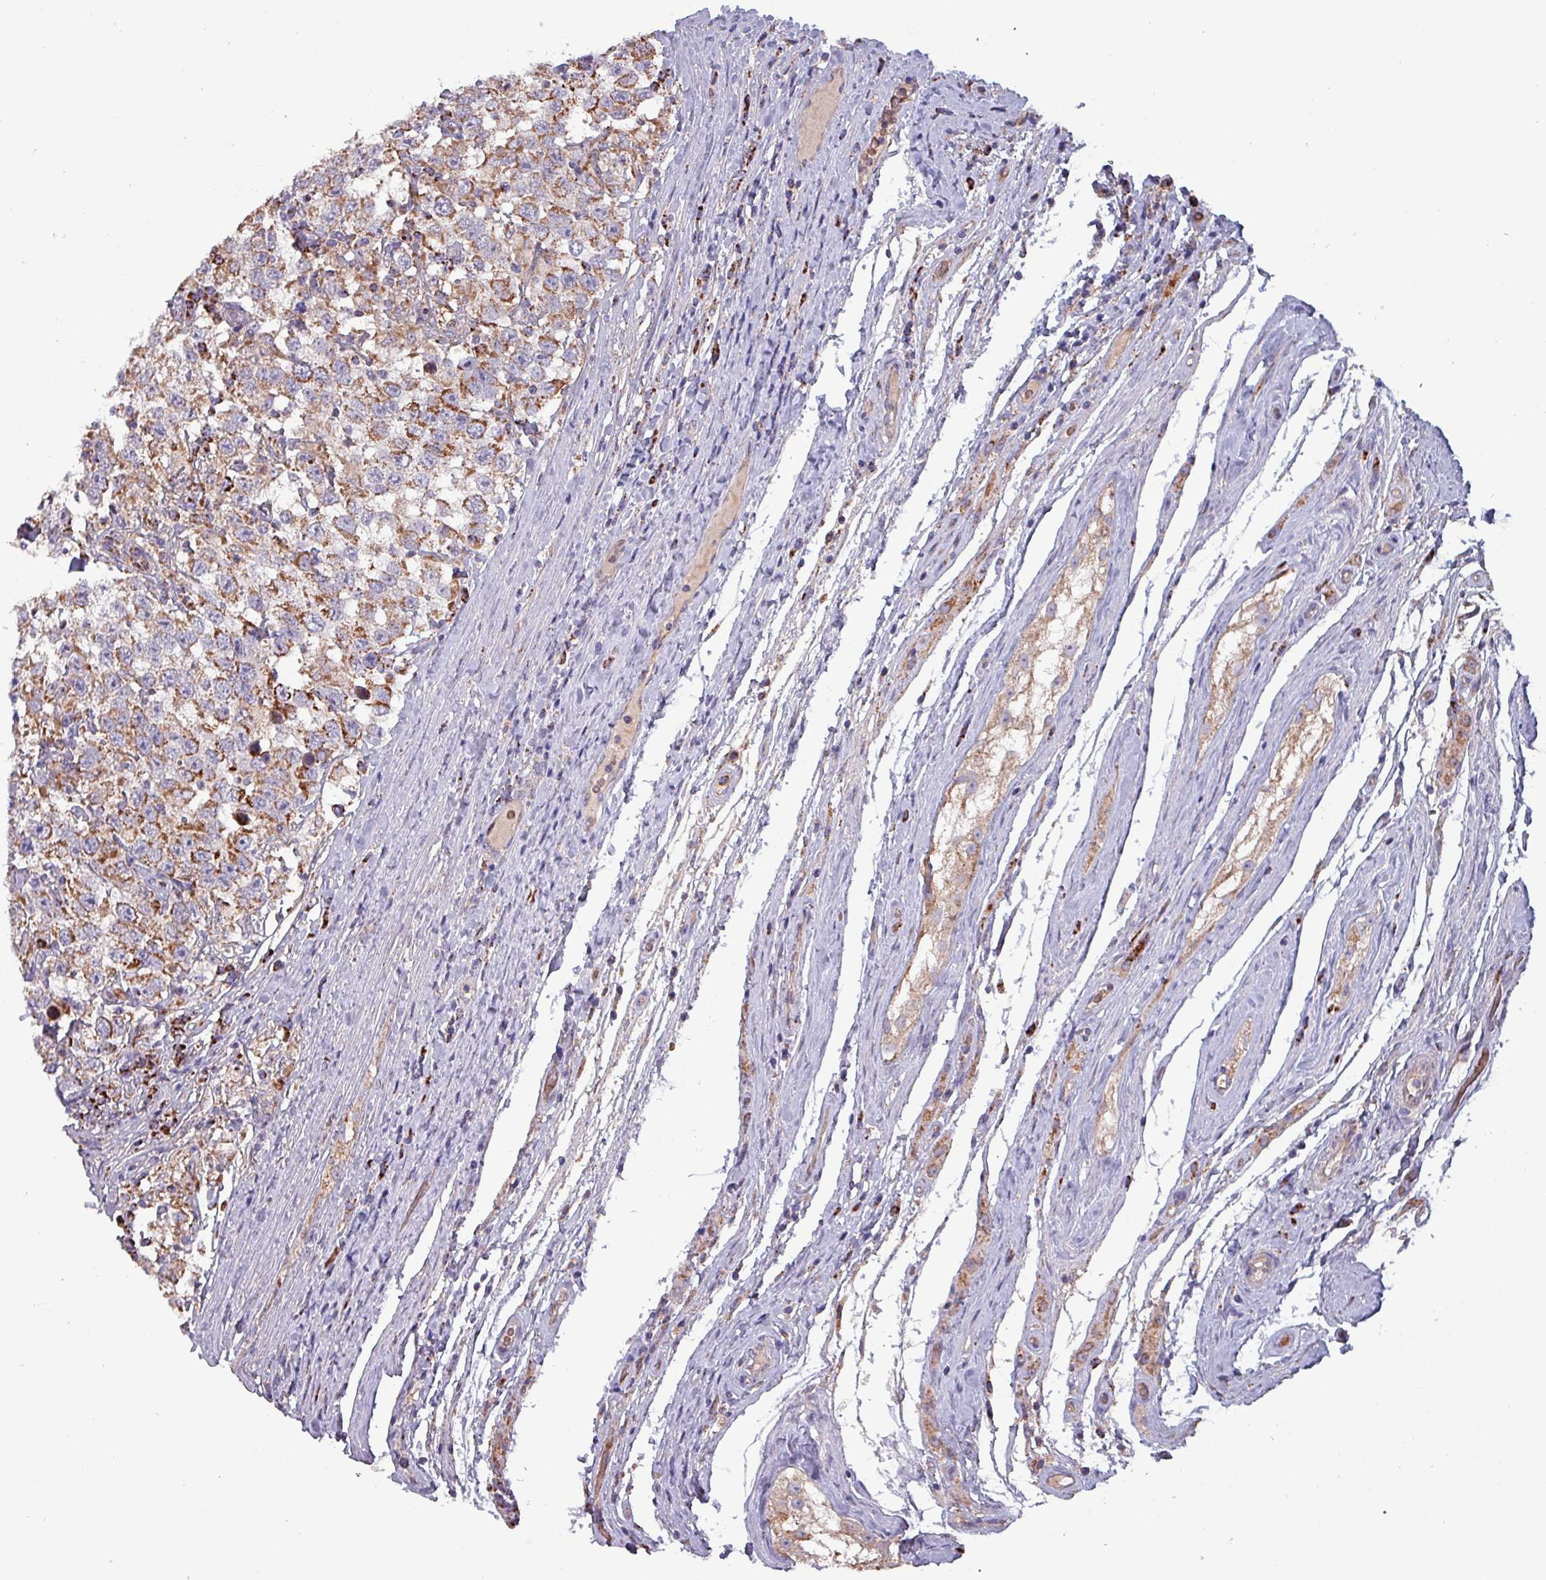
{"staining": {"intensity": "moderate", "quantity": ">75%", "location": "cytoplasmic/membranous"}, "tissue": "testis cancer", "cell_type": "Tumor cells", "image_type": "cancer", "snomed": [{"axis": "morphology", "description": "Seminoma, NOS"}, {"axis": "topography", "description": "Testis"}], "caption": "Immunohistochemistry histopathology image of neoplastic tissue: human seminoma (testis) stained using immunohistochemistry reveals medium levels of moderate protein expression localized specifically in the cytoplasmic/membranous of tumor cells, appearing as a cytoplasmic/membranous brown color.", "gene": "ZNF322", "patient": {"sex": "male", "age": 41}}